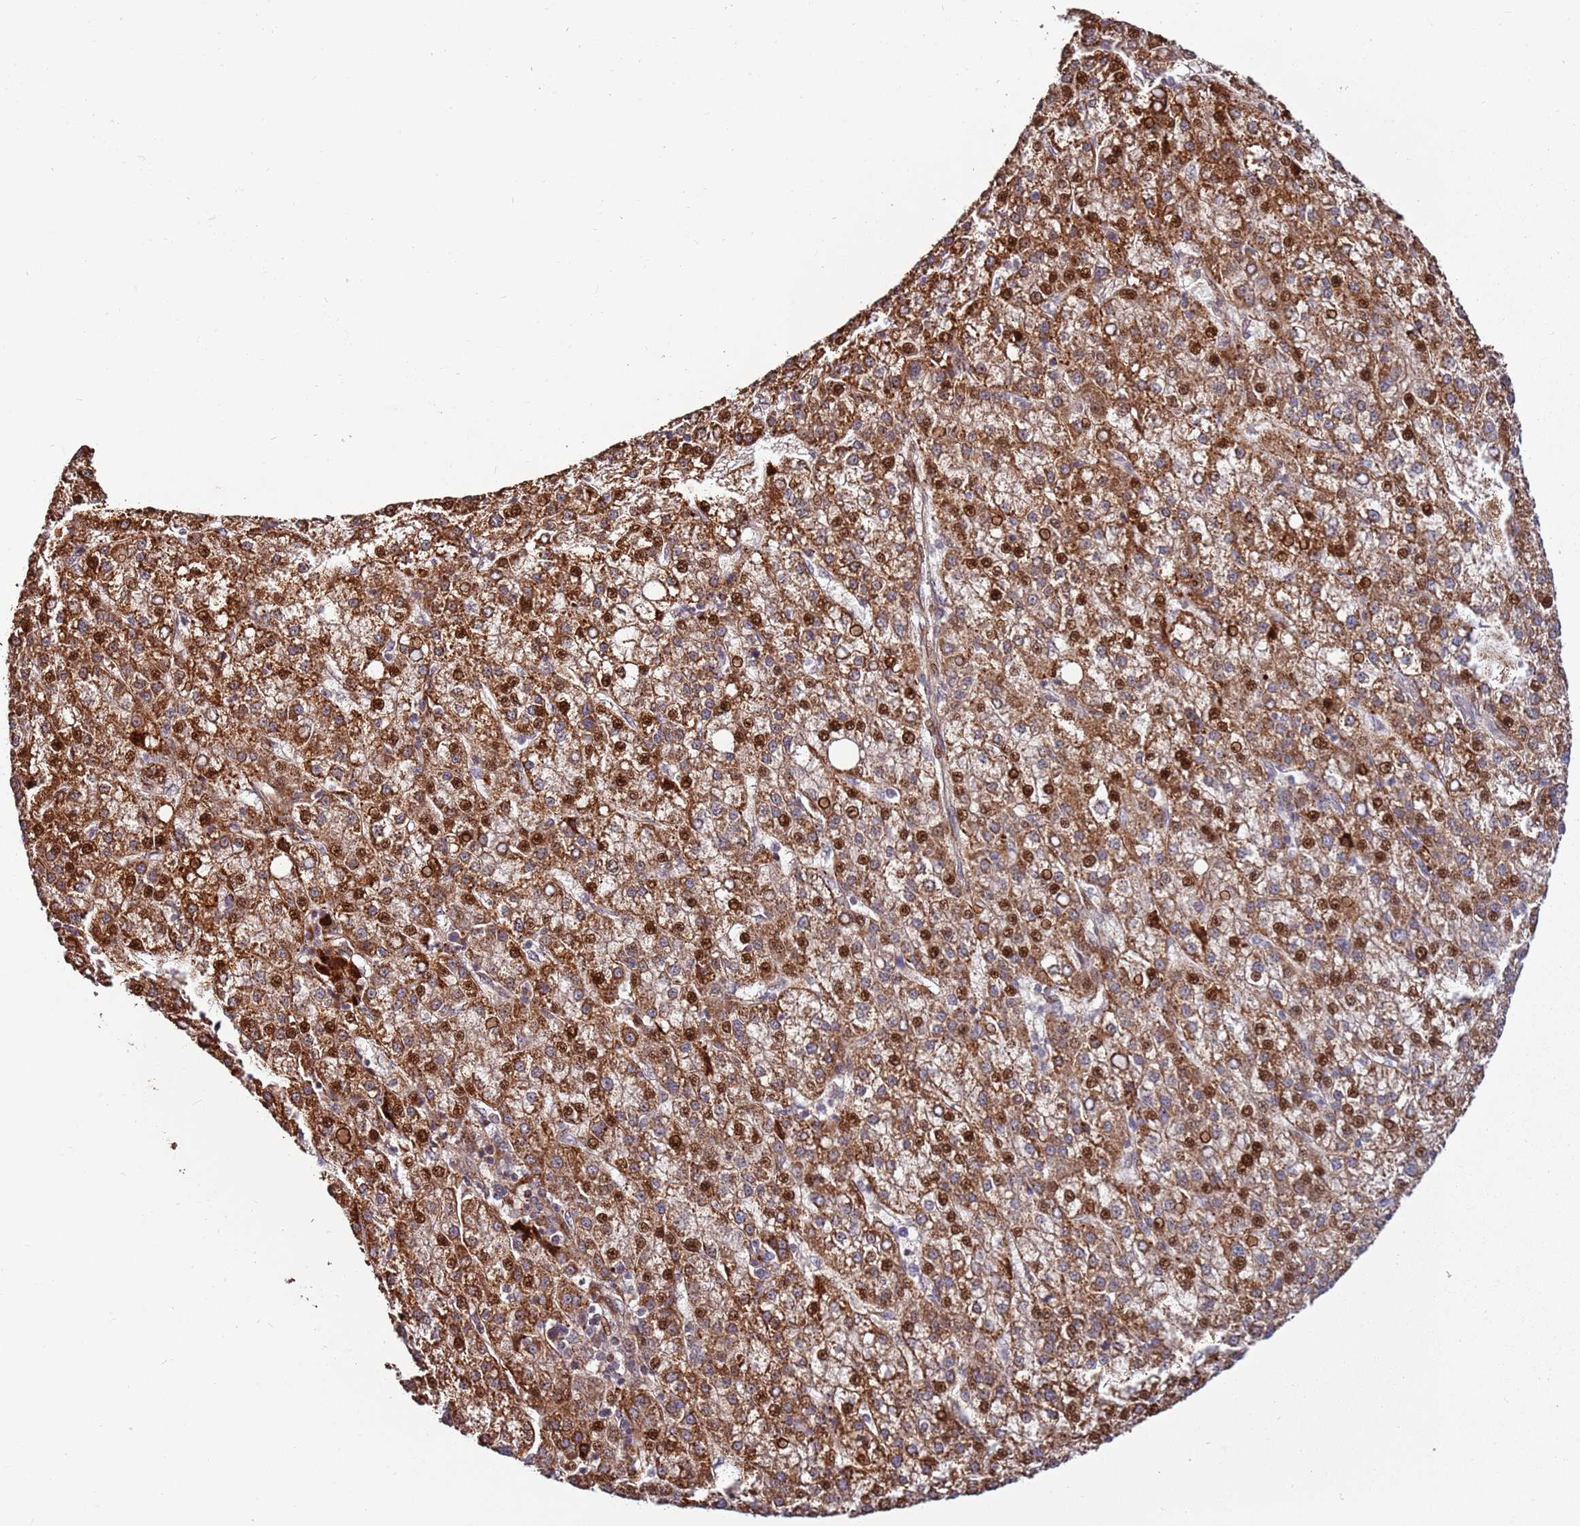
{"staining": {"intensity": "strong", "quantity": ">75%", "location": "cytoplasmic/membranous,nuclear"}, "tissue": "liver cancer", "cell_type": "Tumor cells", "image_type": "cancer", "snomed": [{"axis": "morphology", "description": "Carcinoma, Hepatocellular, NOS"}, {"axis": "topography", "description": "Liver"}], "caption": "An image of human liver hepatocellular carcinoma stained for a protein displays strong cytoplasmic/membranous and nuclear brown staining in tumor cells. The protein of interest is stained brown, and the nuclei are stained in blue (DAB IHC with brightfield microscopy, high magnification).", "gene": "RHBDL1", "patient": {"sex": "female", "age": 58}}